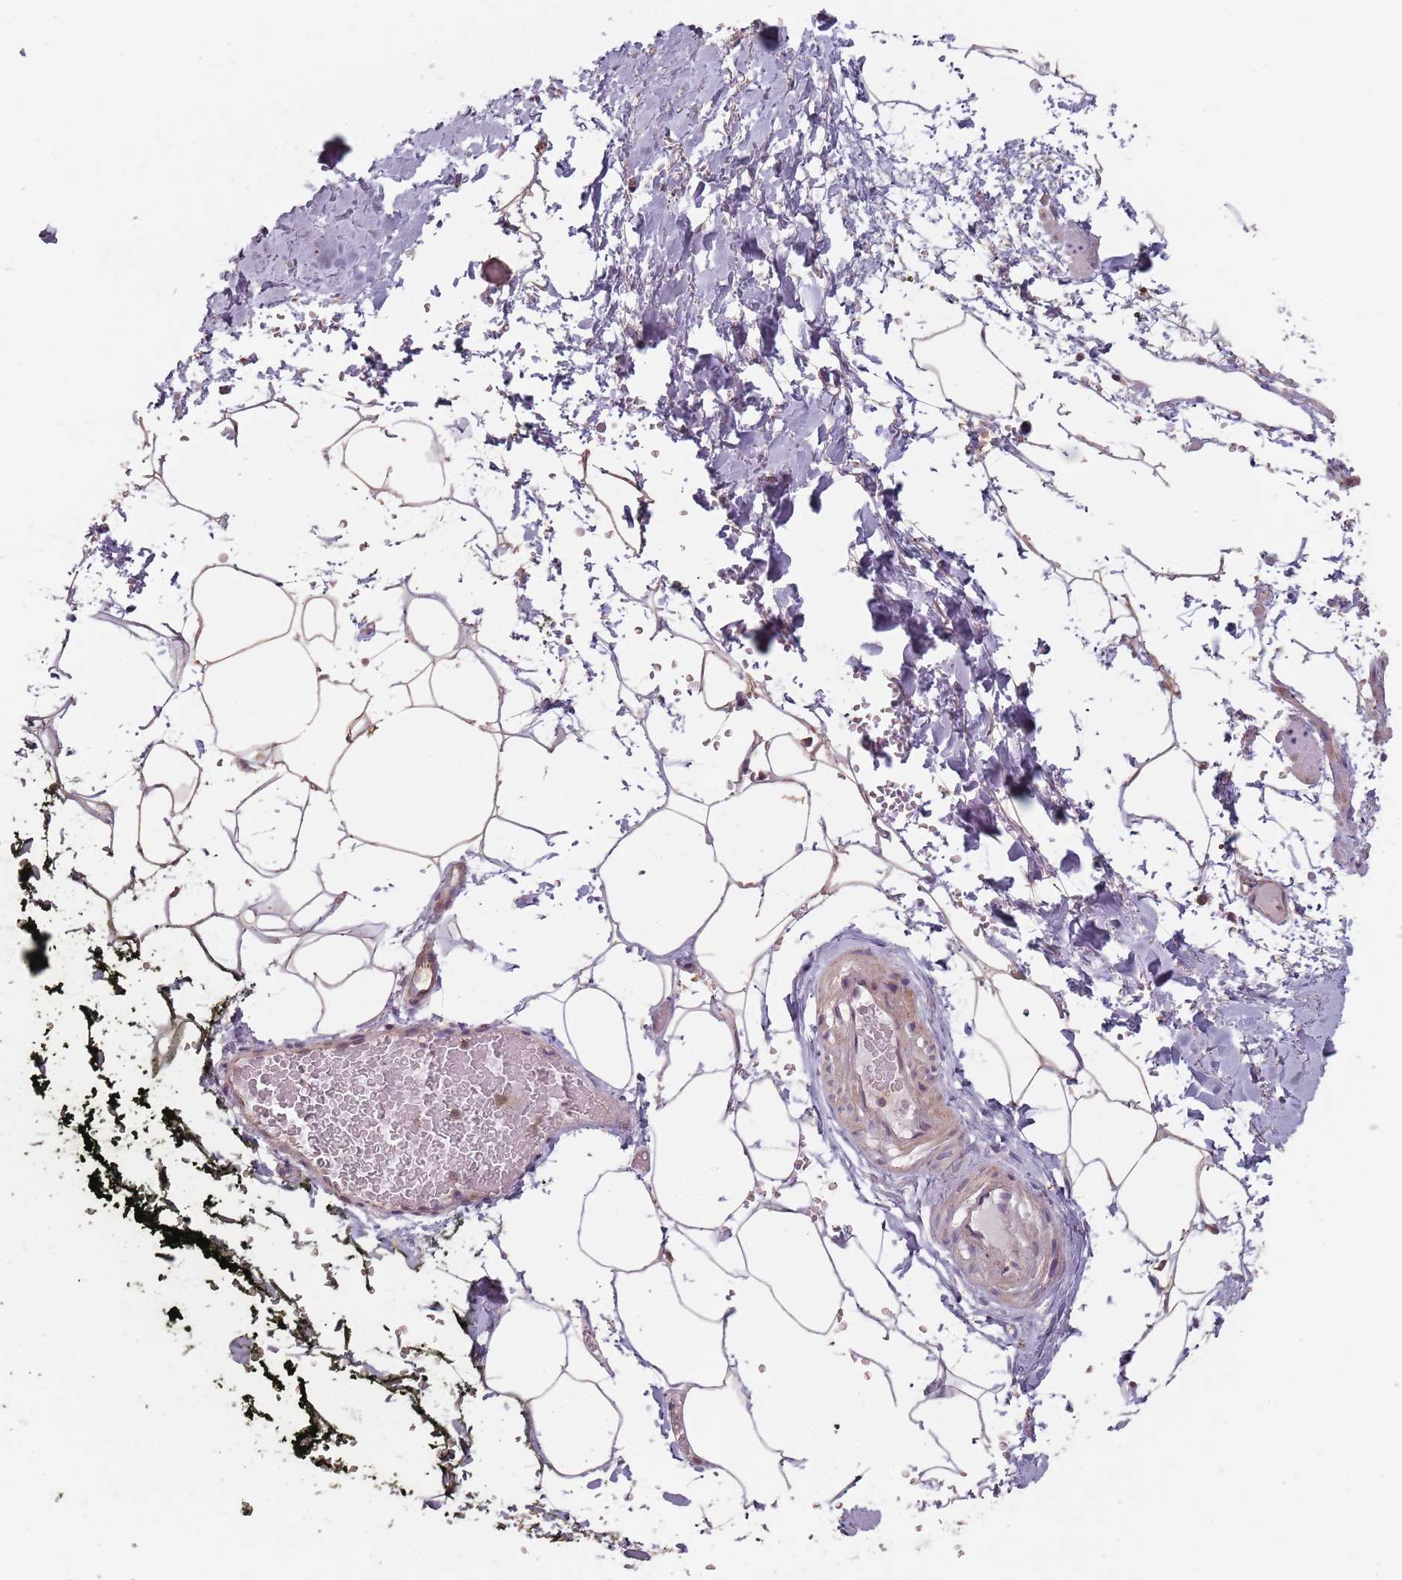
{"staining": {"intensity": "weak", "quantity": ">75%", "location": "cytoplasmic/membranous"}, "tissue": "adipose tissue", "cell_type": "Adipocytes", "image_type": "normal", "snomed": [{"axis": "morphology", "description": "Normal tissue, NOS"}, {"axis": "morphology", "description": "Adenocarcinoma, Low grade"}, {"axis": "topography", "description": "Prostate"}, {"axis": "topography", "description": "Peripheral nerve tissue"}], "caption": "Adipocytes exhibit low levels of weak cytoplasmic/membranous expression in approximately >75% of cells in benign adipose tissue.", "gene": "VPS52", "patient": {"sex": "male", "age": 63}}